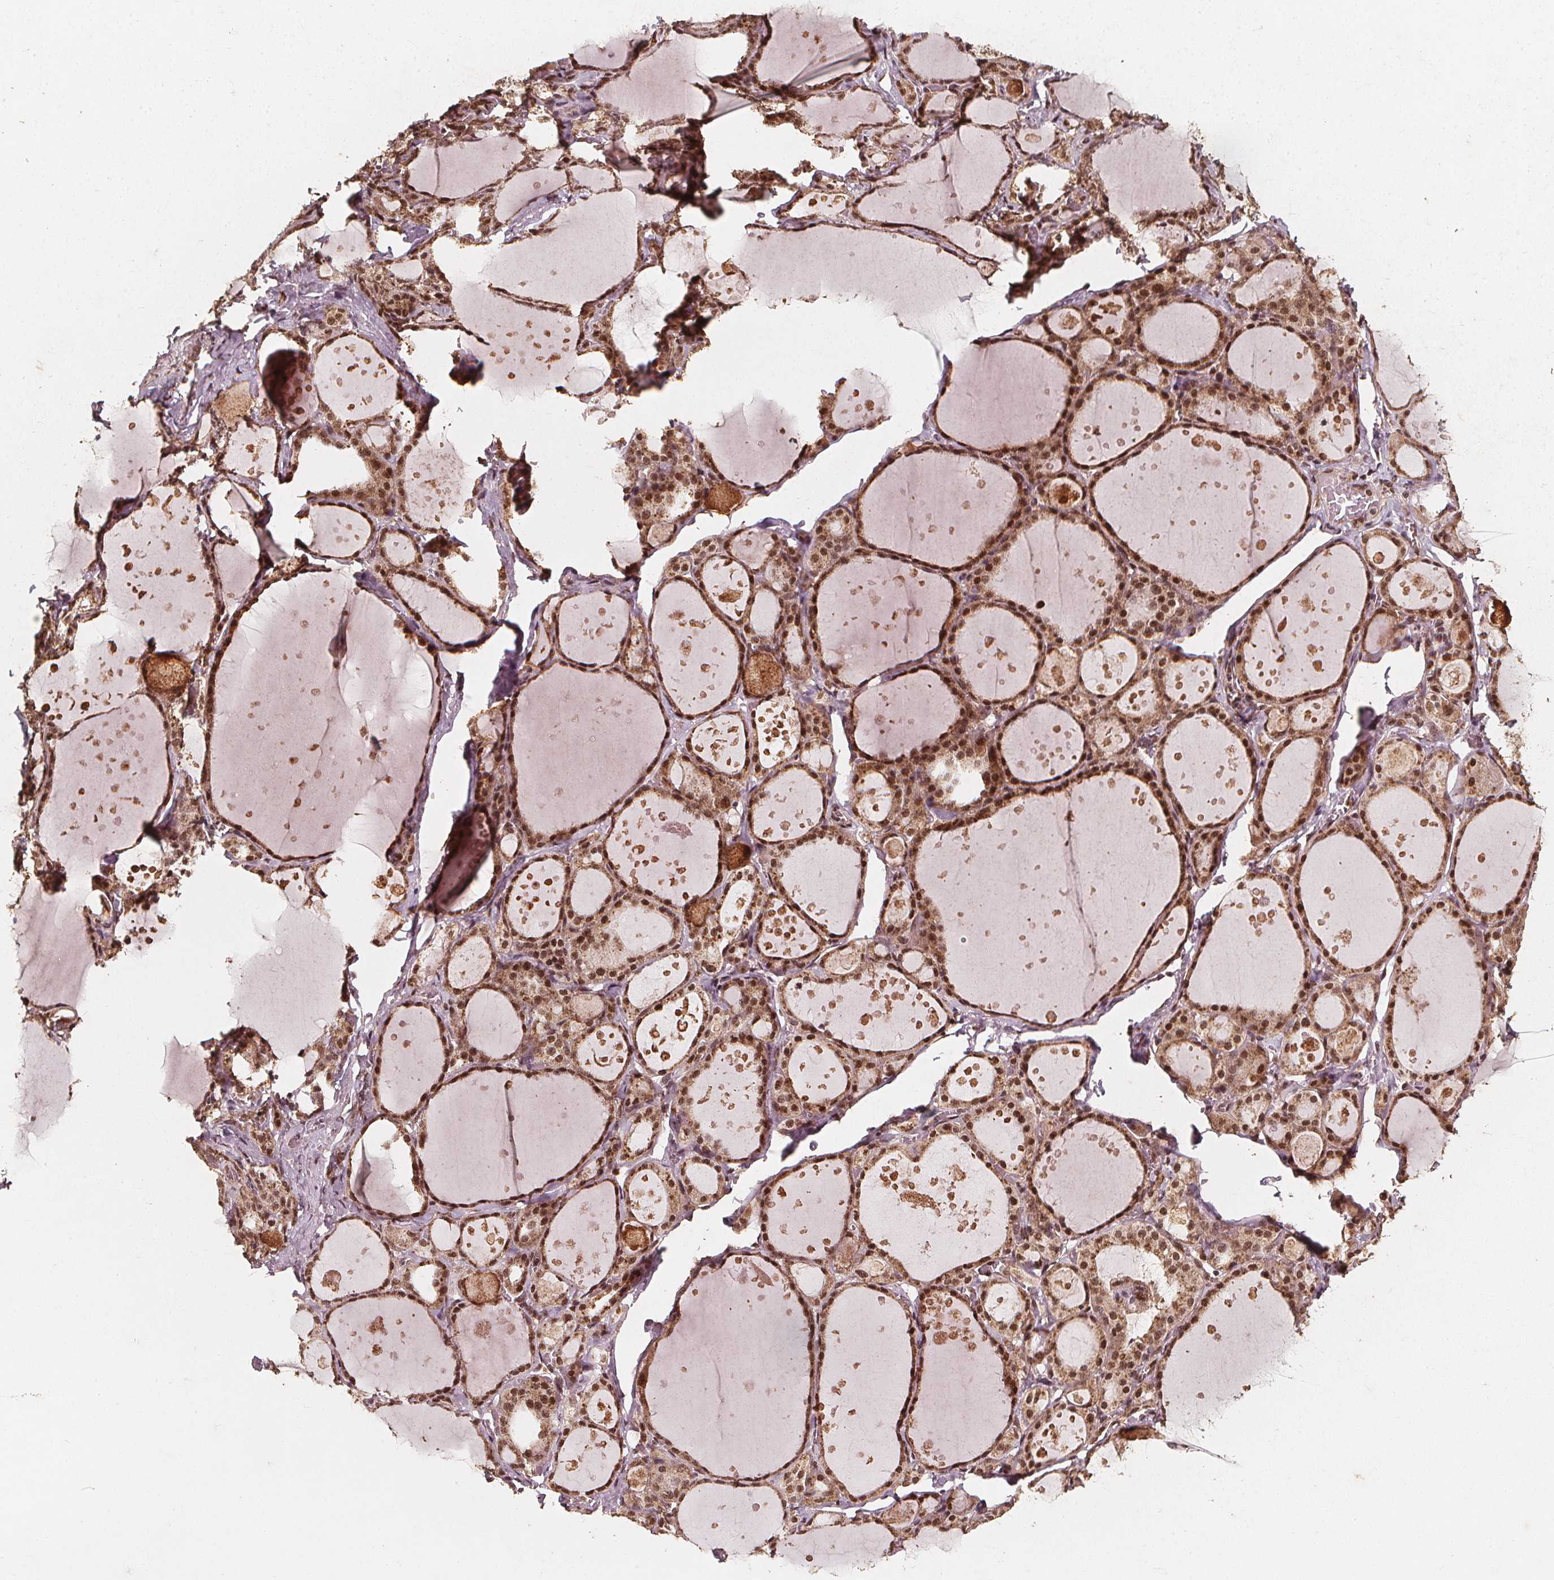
{"staining": {"intensity": "moderate", "quantity": ">75%", "location": "cytoplasmic/membranous,nuclear"}, "tissue": "thyroid gland", "cell_type": "Glandular cells", "image_type": "normal", "snomed": [{"axis": "morphology", "description": "Normal tissue, NOS"}, {"axis": "topography", "description": "Thyroid gland"}], "caption": "Protein staining displays moderate cytoplasmic/membranous,nuclear expression in approximately >75% of glandular cells in unremarkable thyroid gland.", "gene": "SMN1", "patient": {"sex": "male", "age": 68}}